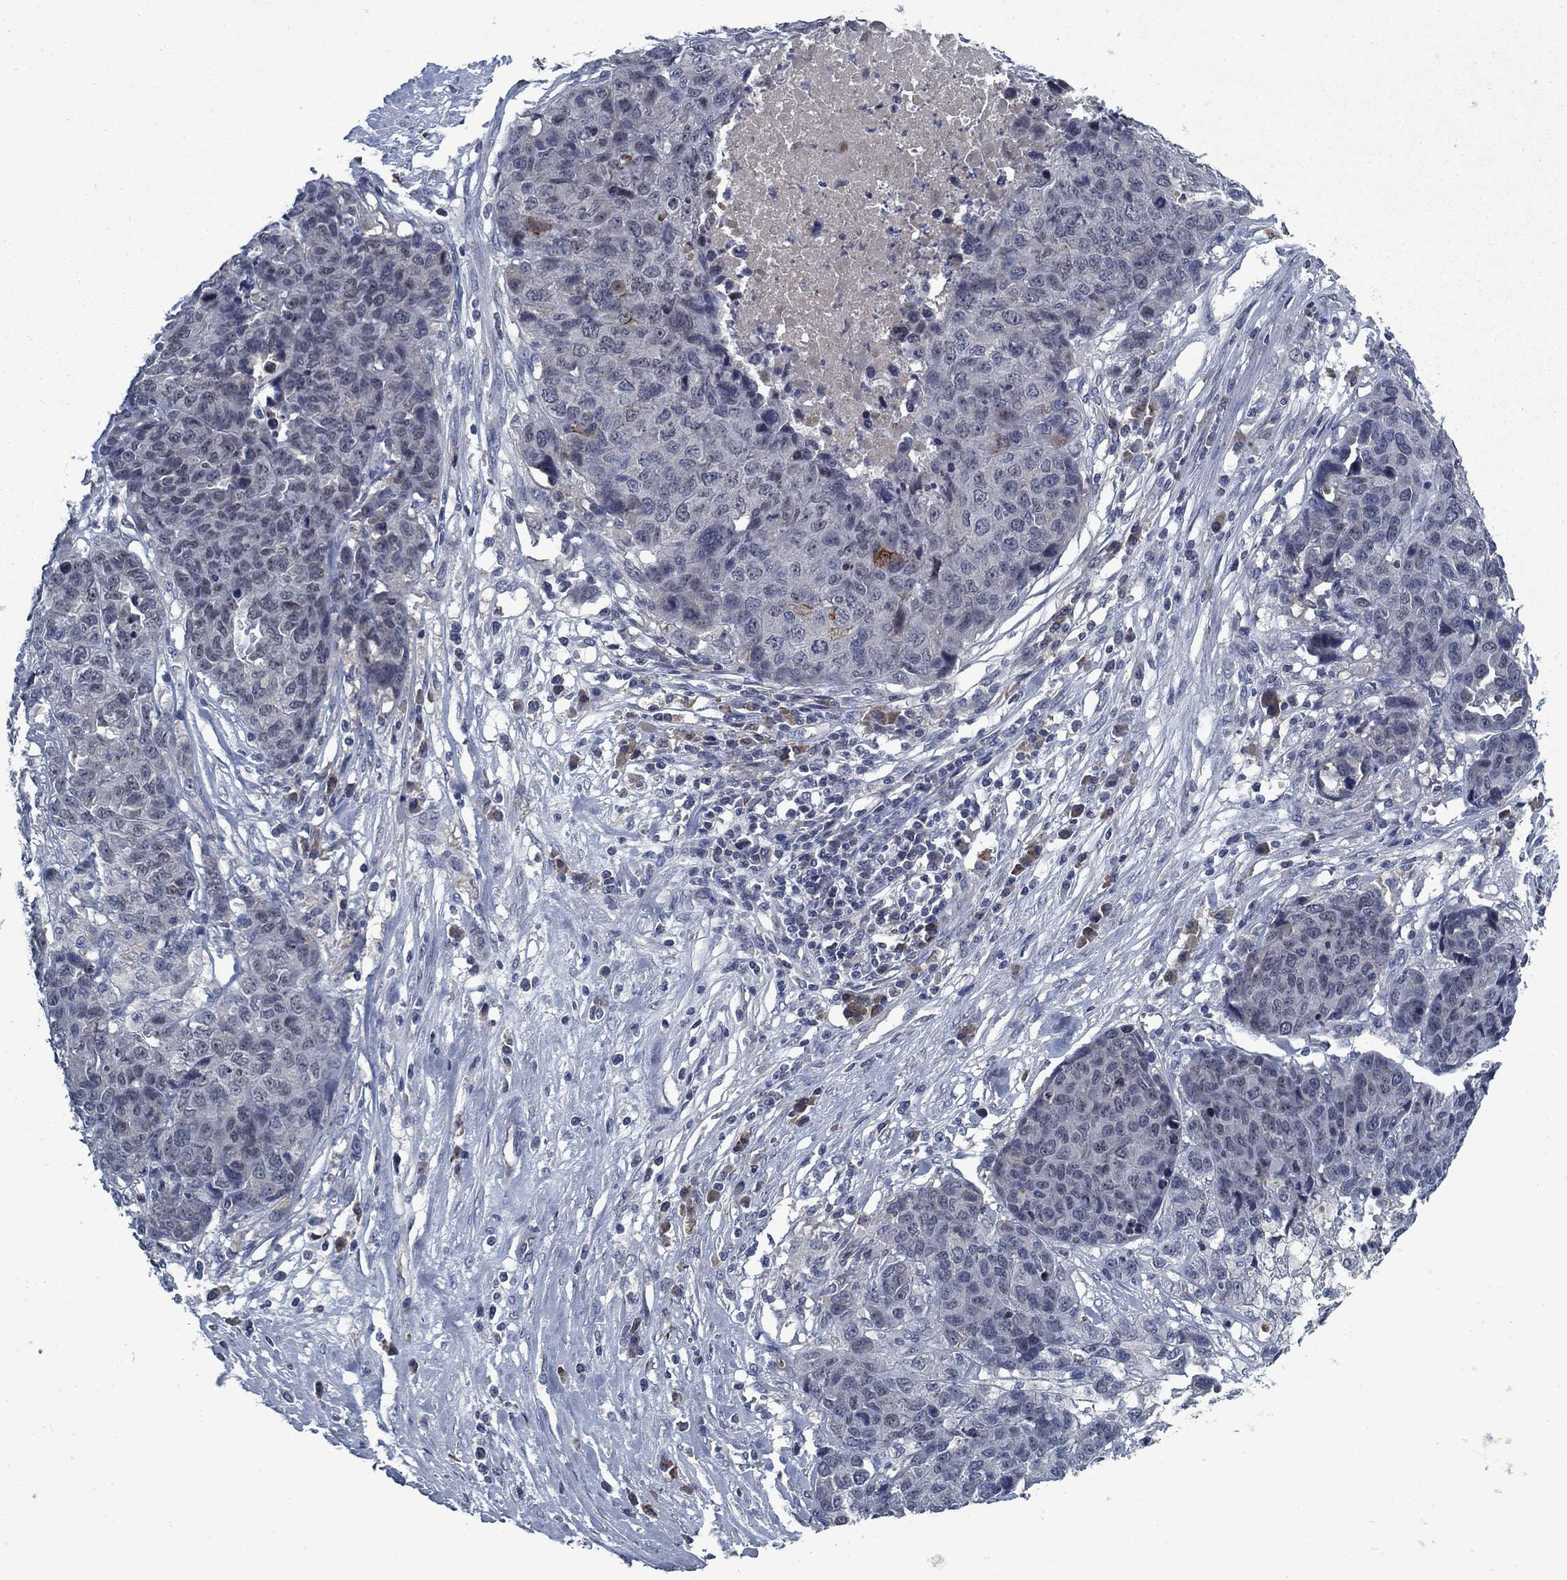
{"staining": {"intensity": "negative", "quantity": "none", "location": "none"}, "tissue": "ovarian cancer", "cell_type": "Tumor cells", "image_type": "cancer", "snomed": [{"axis": "morphology", "description": "Cystadenocarcinoma, serous, NOS"}, {"axis": "topography", "description": "Ovary"}], "caption": "Immunohistochemical staining of human ovarian serous cystadenocarcinoma demonstrates no significant staining in tumor cells.", "gene": "PNMA8A", "patient": {"sex": "female", "age": 87}}